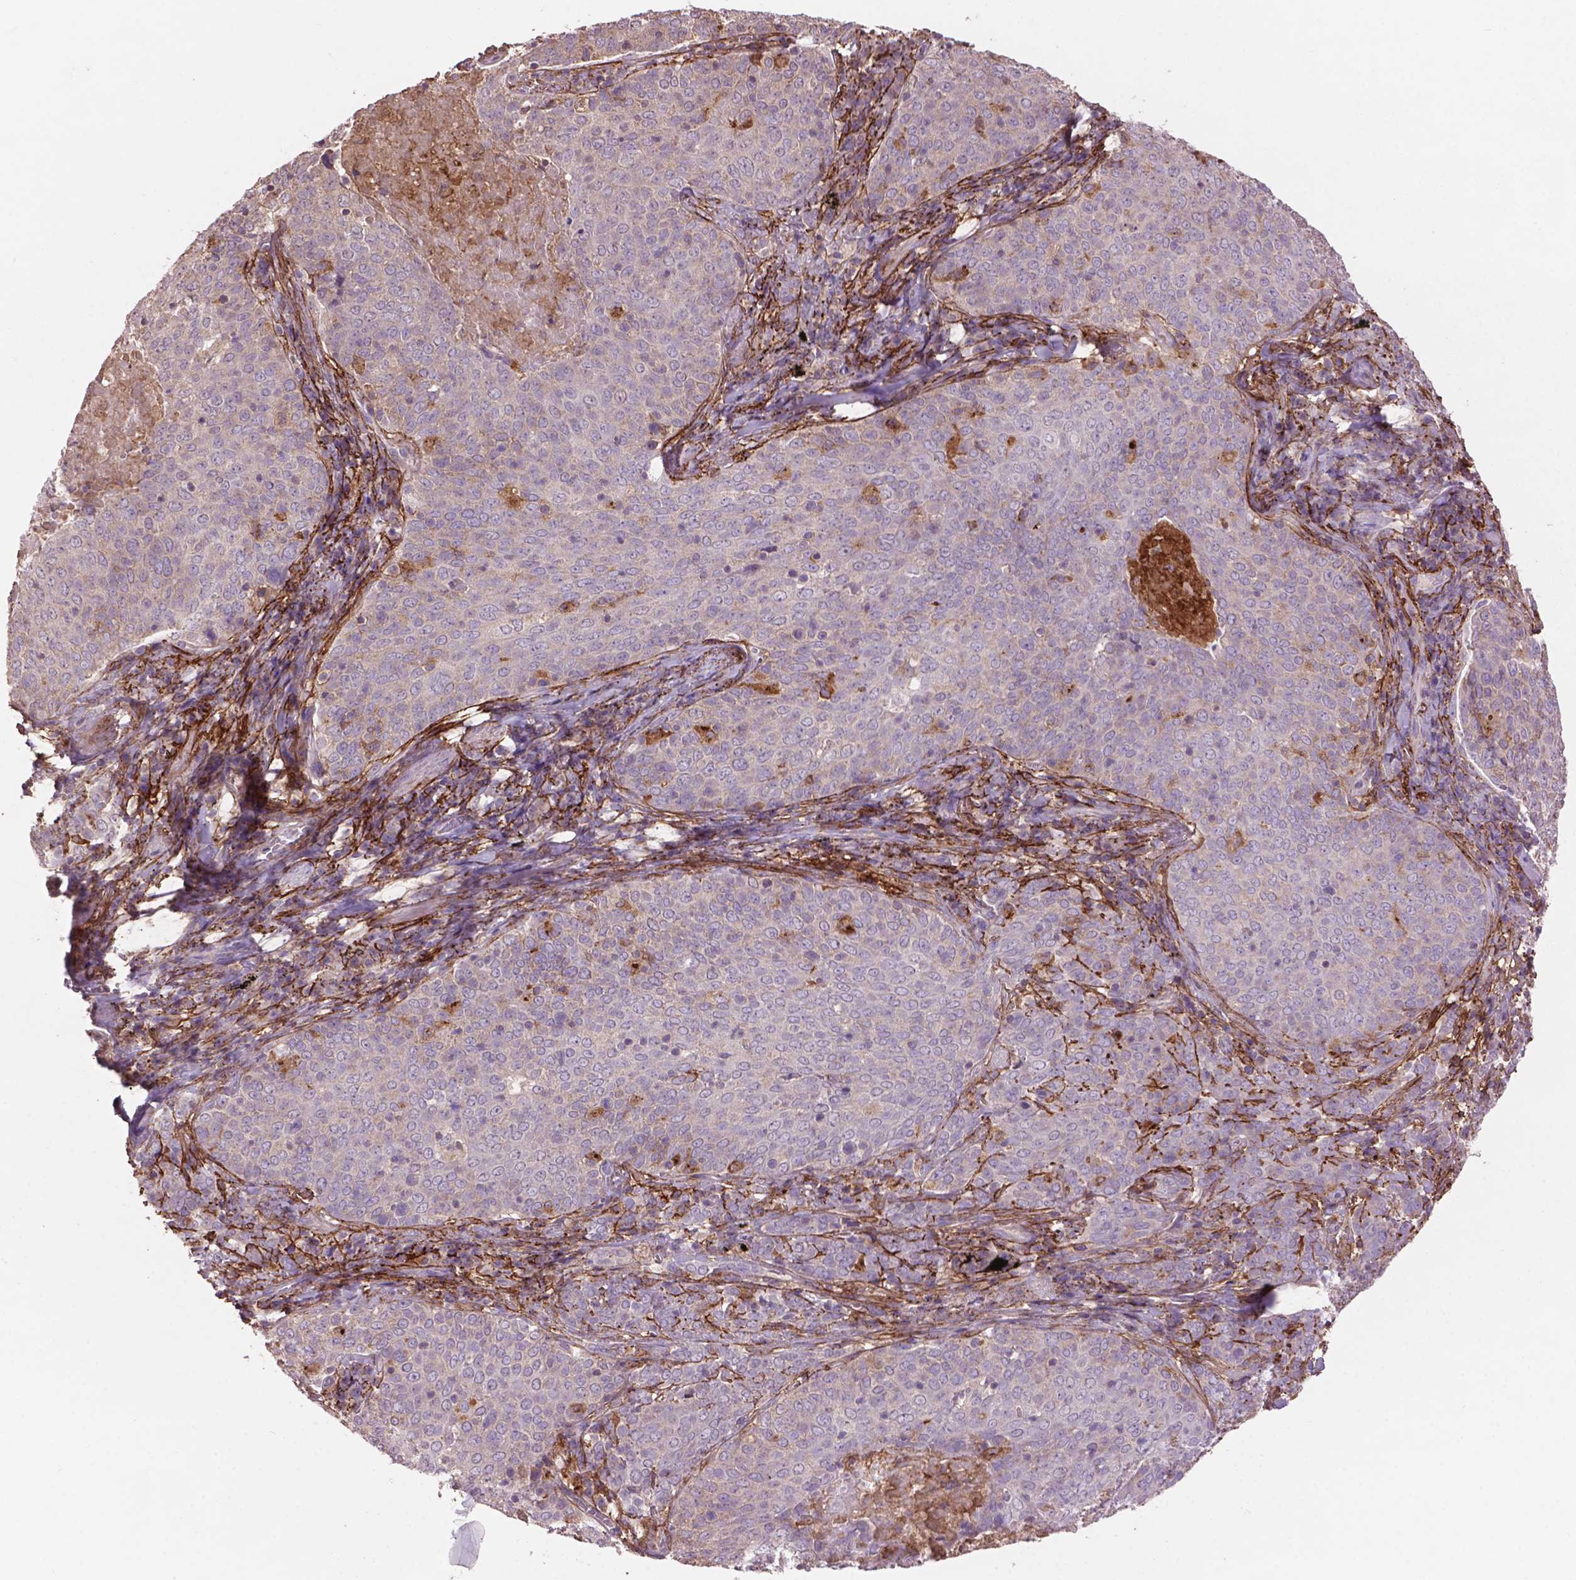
{"staining": {"intensity": "negative", "quantity": "none", "location": "none"}, "tissue": "lung cancer", "cell_type": "Tumor cells", "image_type": "cancer", "snomed": [{"axis": "morphology", "description": "Squamous cell carcinoma, NOS"}, {"axis": "topography", "description": "Lung"}], "caption": "Immunohistochemistry (IHC) of lung cancer shows no positivity in tumor cells. (DAB (3,3'-diaminobenzidine) IHC with hematoxylin counter stain).", "gene": "LRRC3C", "patient": {"sex": "male", "age": 82}}